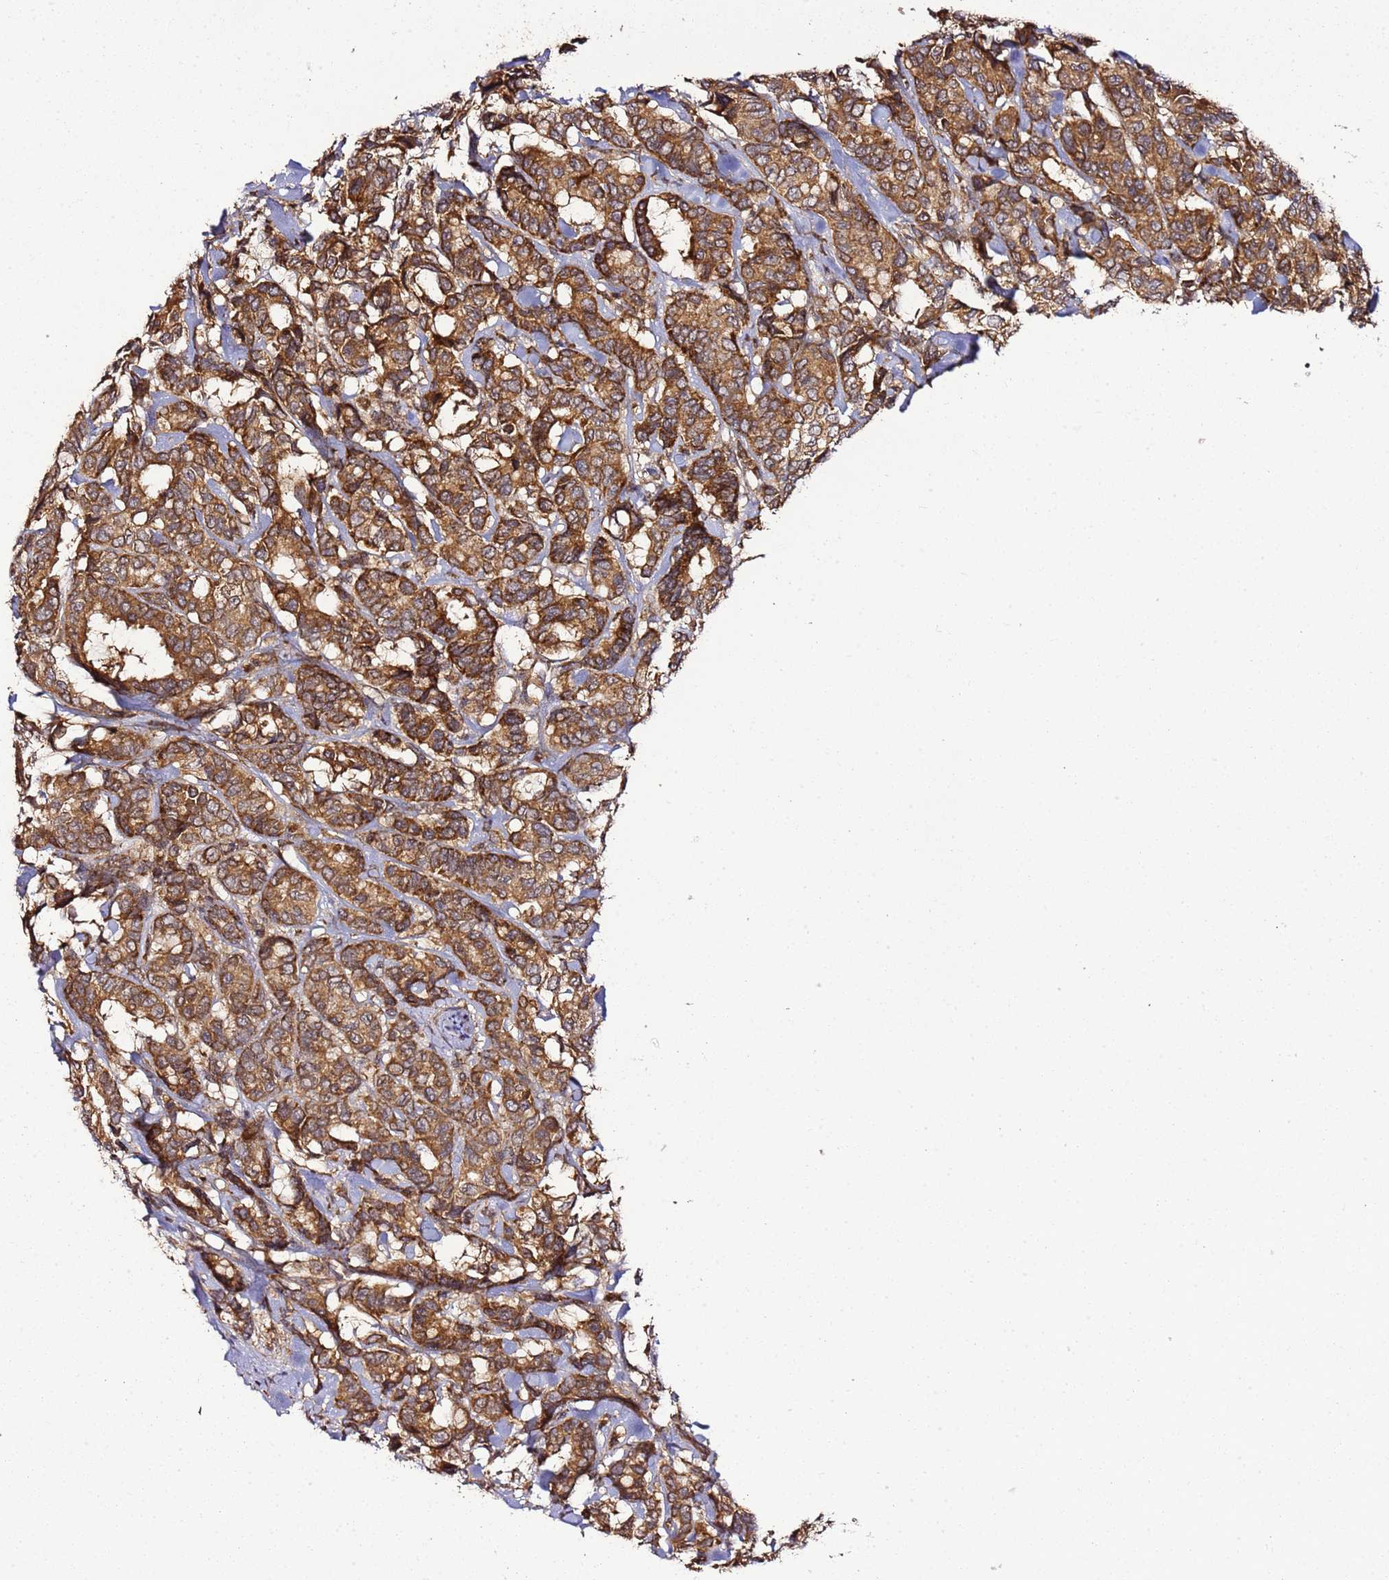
{"staining": {"intensity": "strong", "quantity": ">75%", "location": "cytoplasmic/membranous"}, "tissue": "breast cancer", "cell_type": "Tumor cells", "image_type": "cancer", "snomed": [{"axis": "morphology", "description": "Duct carcinoma"}, {"axis": "topography", "description": "Breast"}], "caption": "Strong cytoplasmic/membranous protein staining is identified in about >75% of tumor cells in breast cancer (invasive ductal carcinoma). The staining was performed using DAB to visualize the protein expression in brown, while the nuclei were stained in blue with hematoxylin (Magnification: 20x).", "gene": "TM2D2", "patient": {"sex": "female", "age": 87}}